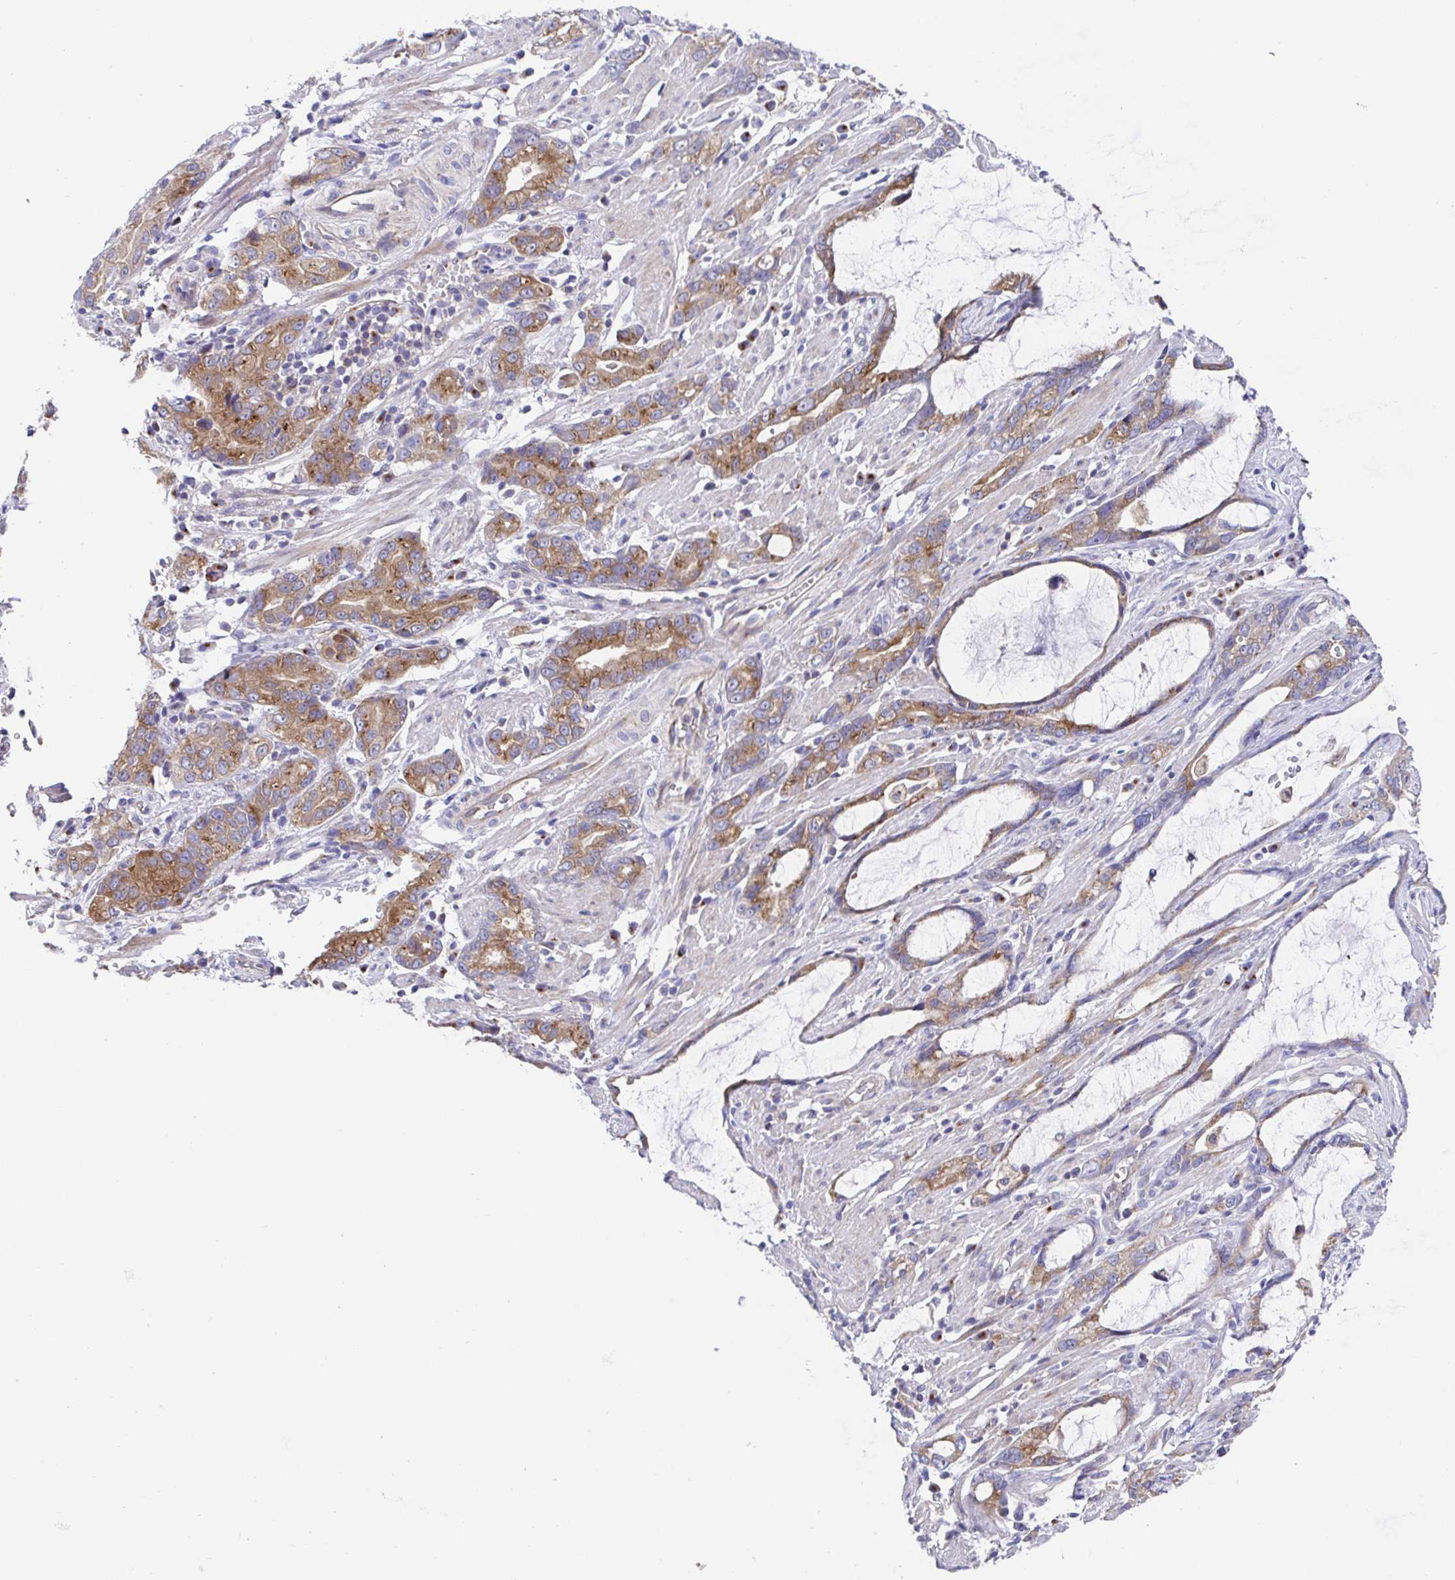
{"staining": {"intensity": "moderate", "quantity": ">75%", "location": "cytoplasmic/membranous"}, "tissue": "stomach cancer", "cell_type": "Tumor cells", "image_type": "cancer", "snomed": [{"axis": "morphology", "description": "Adenocarcinoma, NOS"}, {"axis": "topography", "description": "Stomach"}], "caption": "Immunohistochemistry staining of stomach adenocarcinoma, which reveals medium levels of moderate cytoplasmic/membranous positivity in about >75% of tumor cells indicating moderate cytoplasmic/membranous protein positivity. The staining was performed using DAB (3,3'-diaminobenzidine) (brown) for protein detection and nuclei were counterstained in hematoxylin (blue).", "gene": "GOLGA1", "patient": {"sex": "male", "age": 55}}